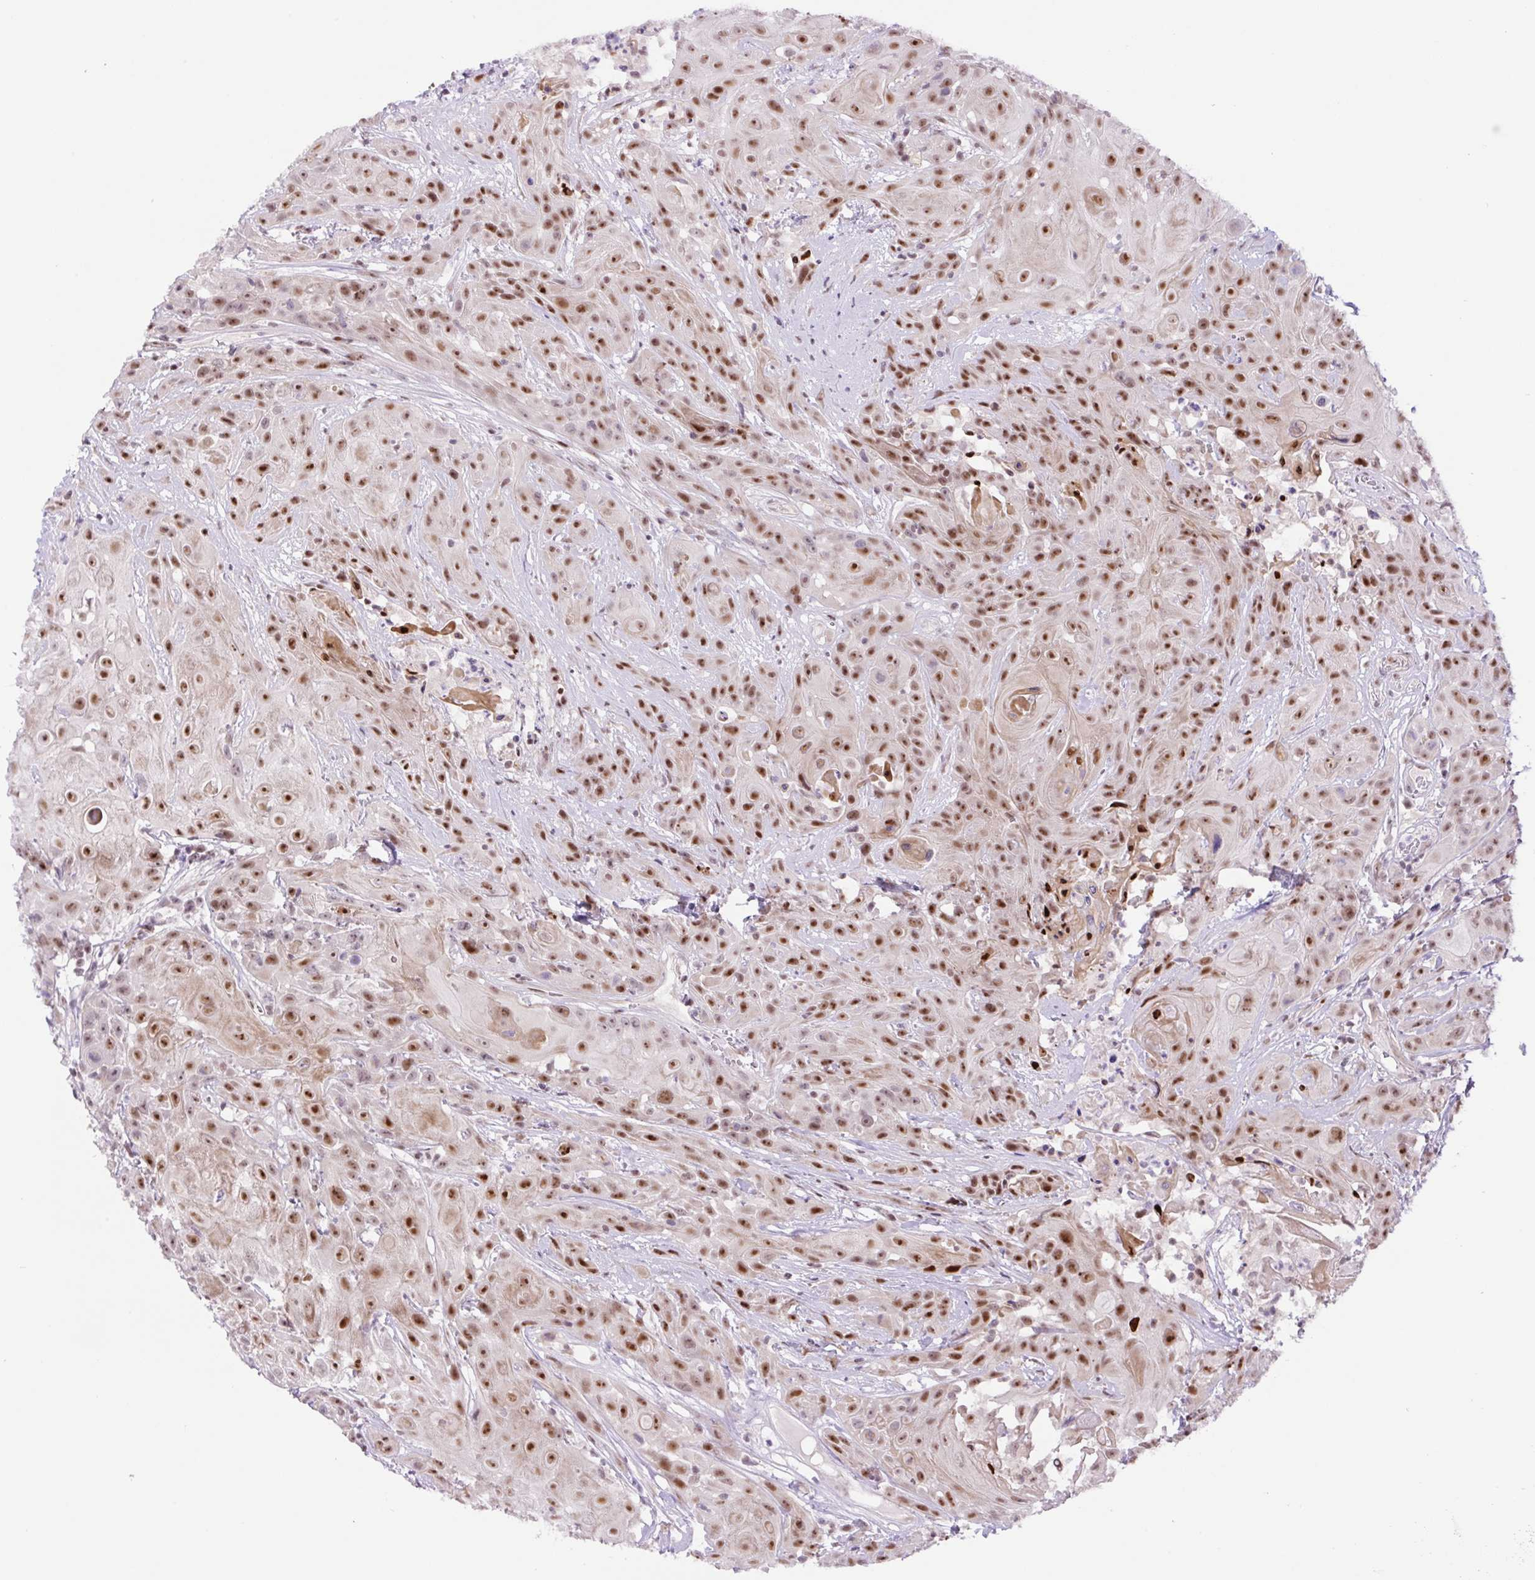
{"staining": {"intensity": "moderate", "quantity": ">75%", "location": "nuclear"}, "tissue": "head and neck cancer", "cell_type": "Tumor cells", "image_type": "cancer", "snomed": [{"axis": "morphology", "description": "Squamous cell carcinoma, NOS"}, {"axis": "topography", "description": "Skin"}, {"axis": "topography", "description": "Head-Neck"}], "caption": "Protein expression analysis of human squamous cell carcinoma (head and neck) reveals moderate nuclear staining in about >75% of tumor cells.", "gene": "TAF1A", "patient": {"sex": "male", "age": 80}}